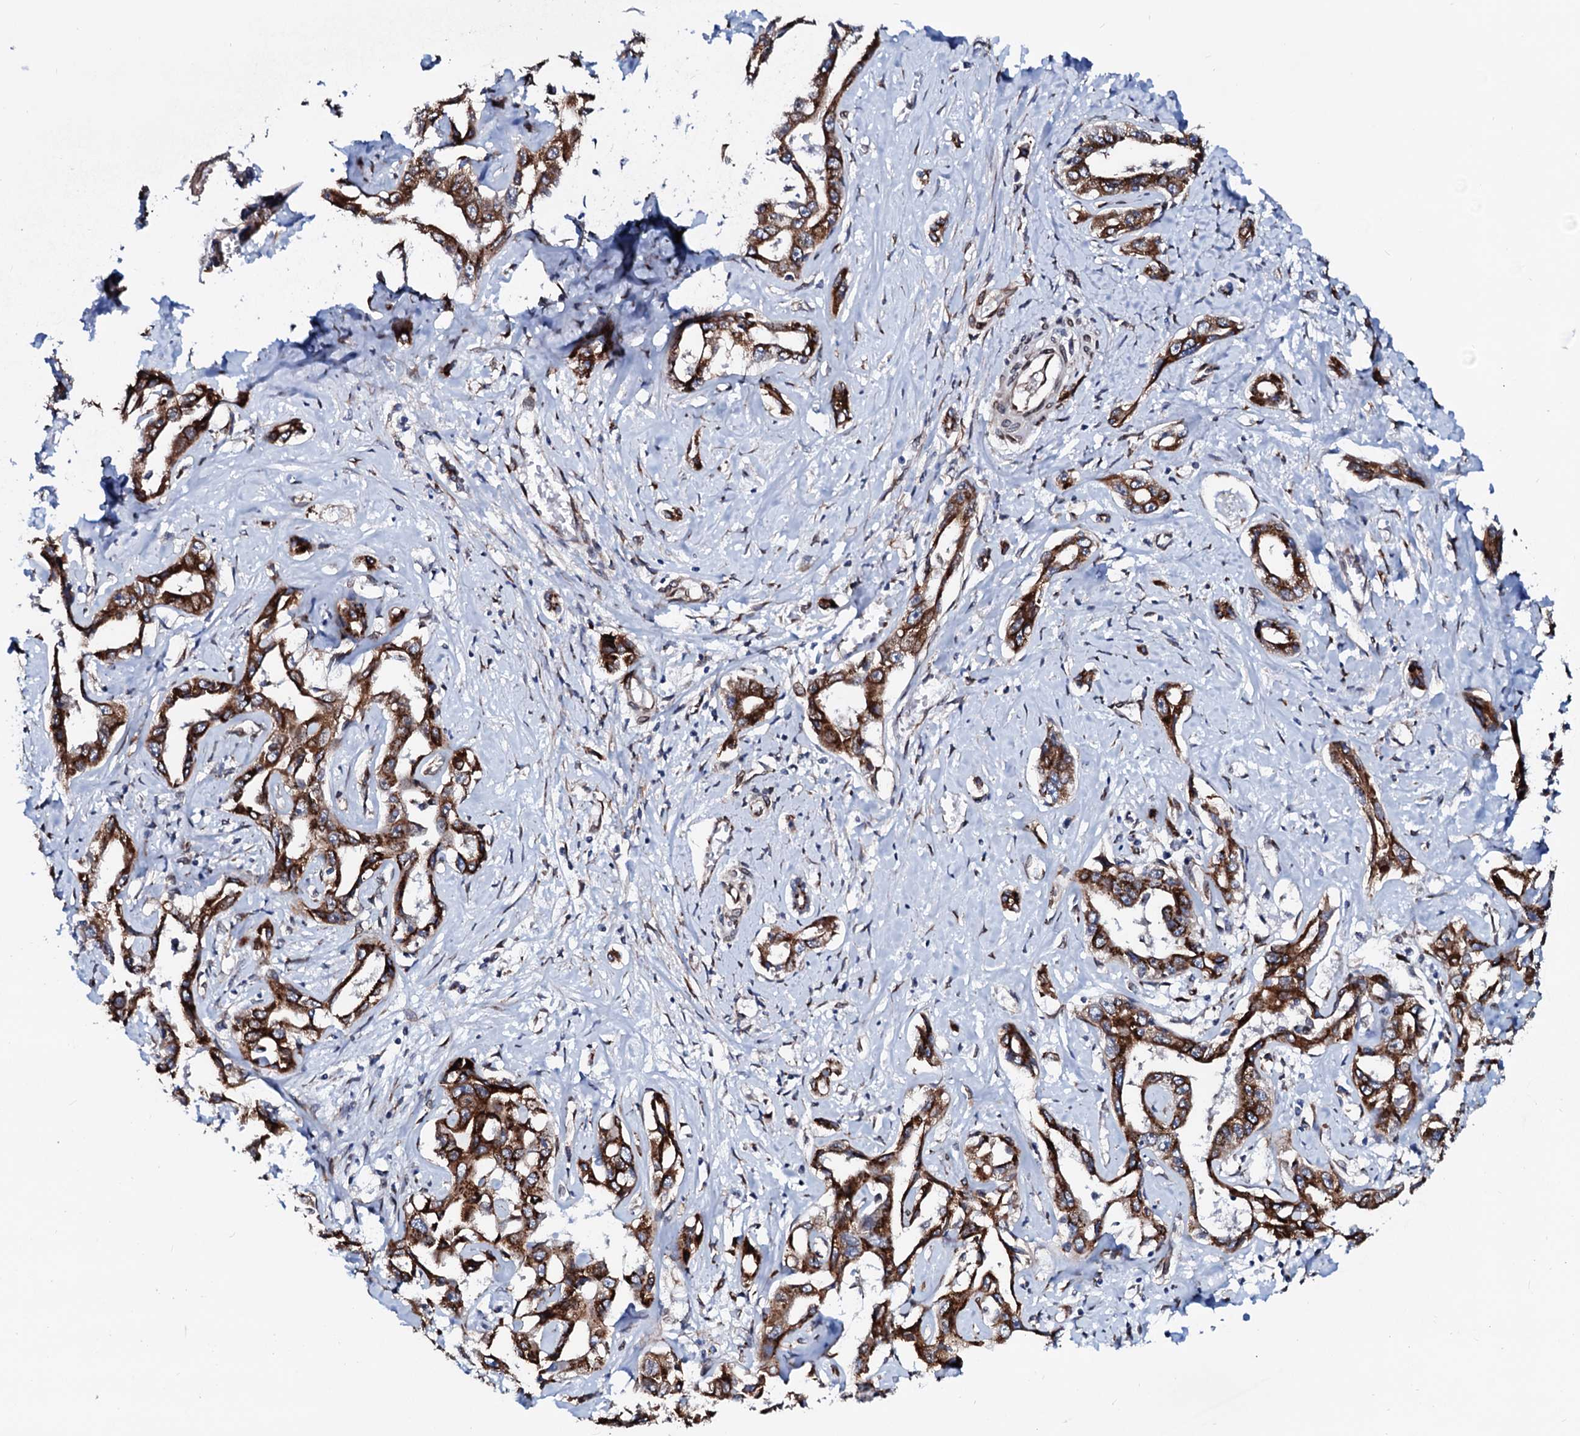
{"staining": {"intensity": "strong", "quantity": ">75%", "location": "cytoplasmic/membranous"}, "tissue": "liver cancer", "cell_type": "Tumor cells", "image_type": "cancer", "snomed": [{"axis": "morphology", "description": "Cholangiocarcinoma"}, {"axis": "topography", "description": "Liver"}], "caption": "Liver cholangiocarcinoma stained with a protein marker shows strong staining in tumor cells.", "gene": "TMCO3", "patient": {"sex": "male", "age": 59}}